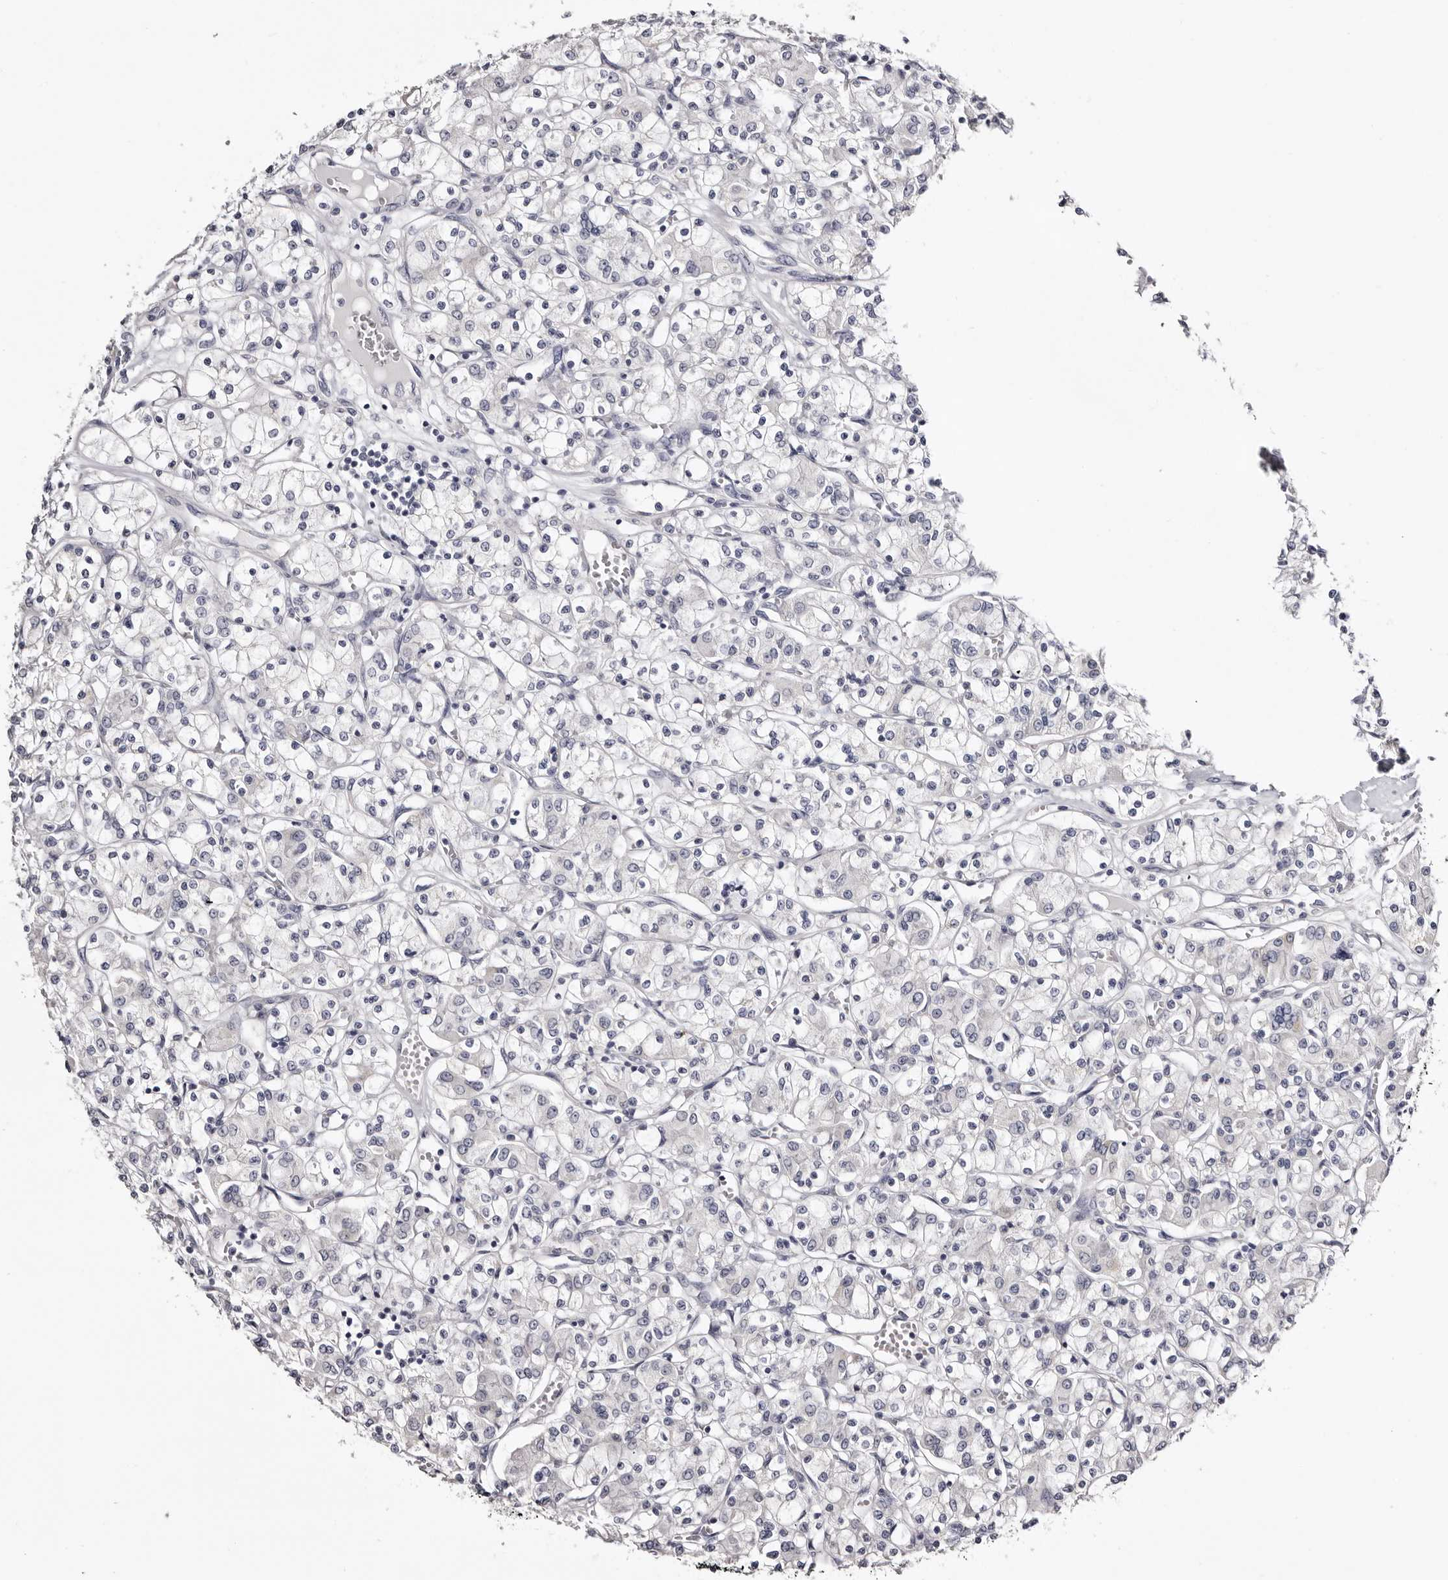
{"staining": {"intensity": "negative", "quantity": "none", "location": "none"}, "tissue": "renal cancer", "cell_type": "Tumor cells", "image_type": "cancer", "snomed": [{"axis": "morphology", "description": "Adenocarcinoma, NOS"}, {"axis": "topography", "description": "Kidney"}], "caption": "Micrograph shows no significant protein expression in tumor cells of renal cancer.", "gene": "CASQ1", "patient": {"sex": "female", "age": 59}}